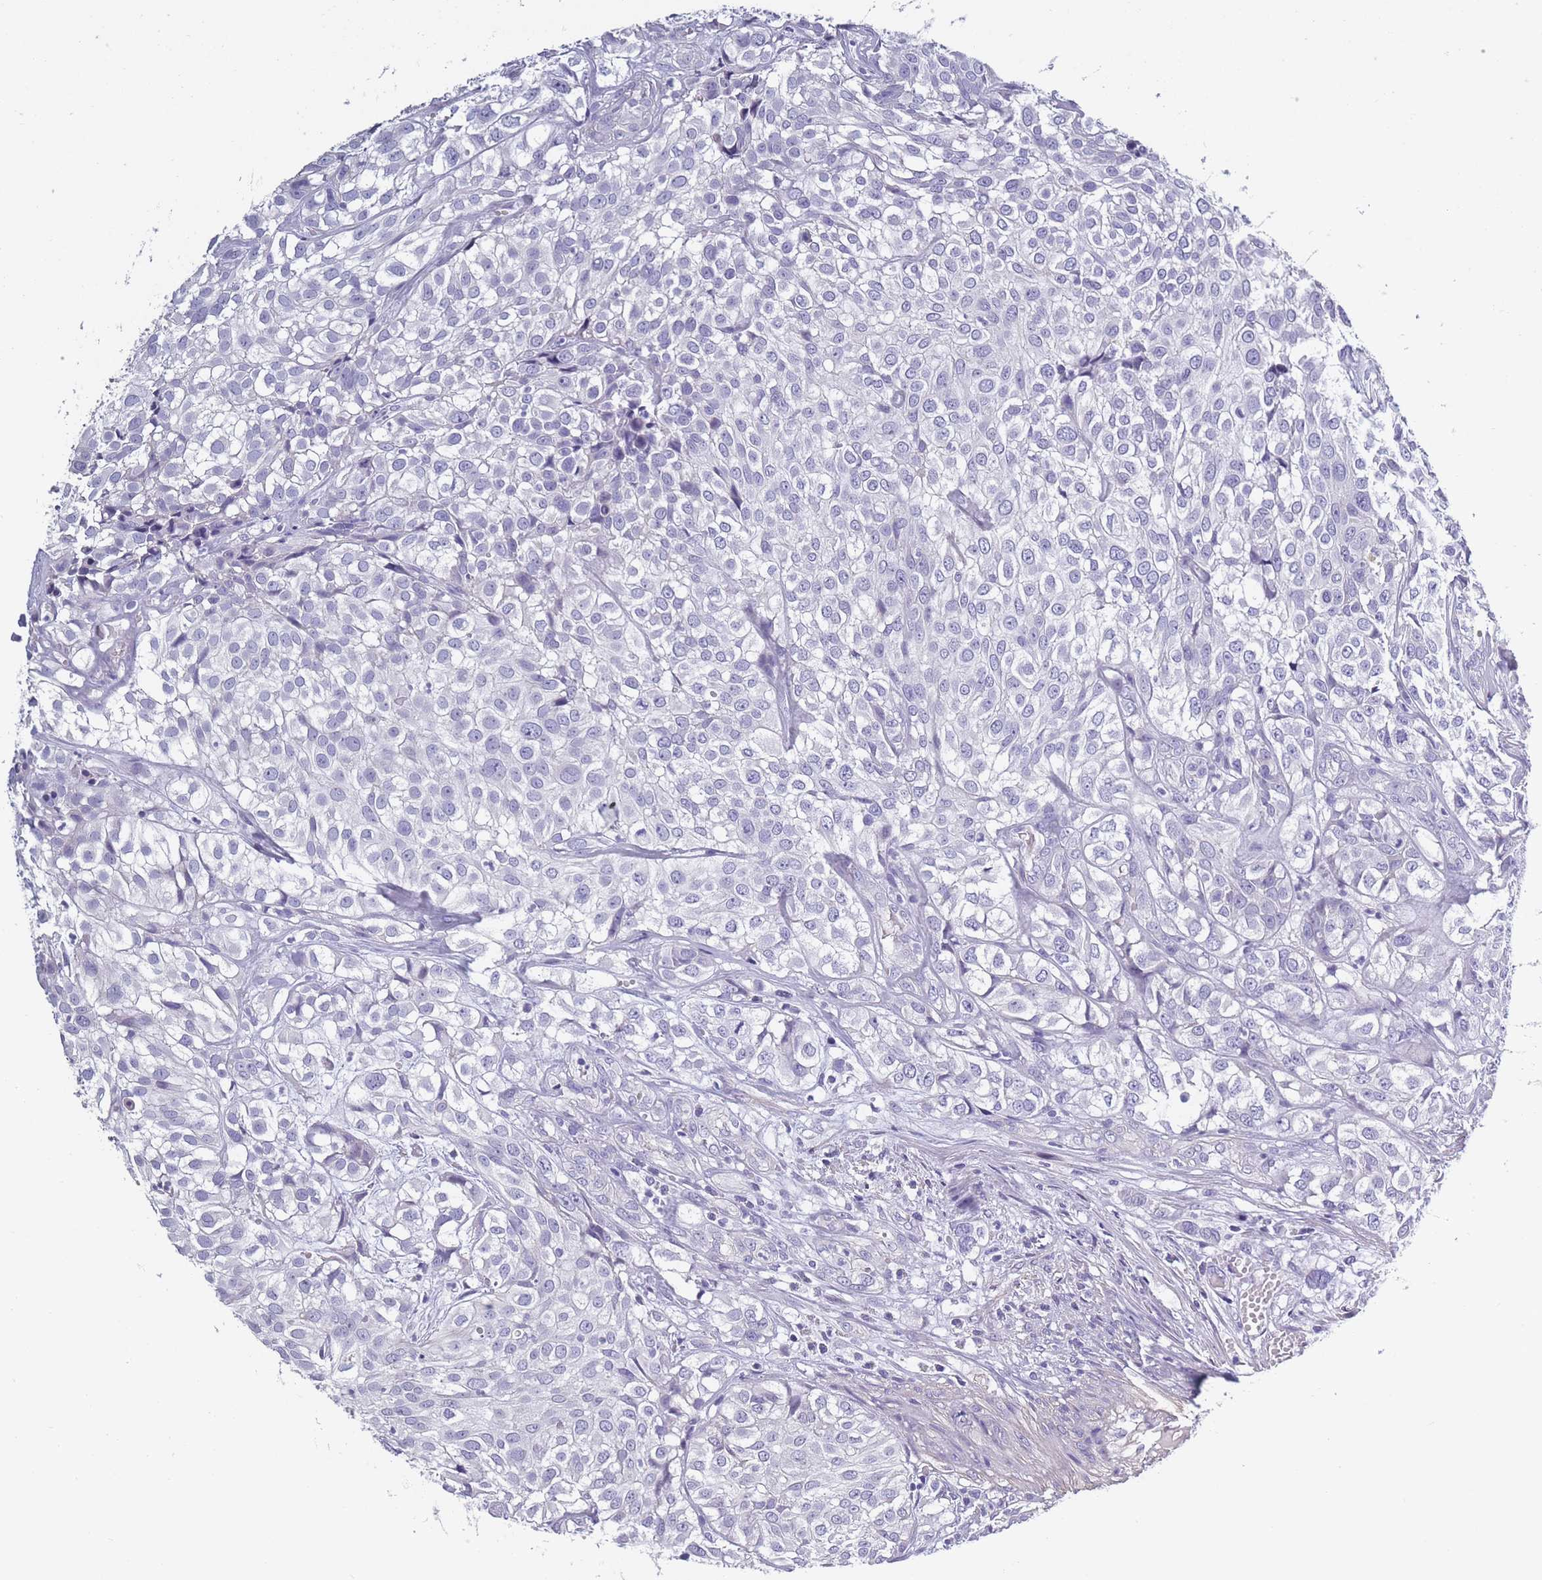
{"staining": {"intensity": "negative", "quantity": "none", "location": "none"}, "tissue": "urothelial cancer", "cell_type": "Tumor cells", "image_type": "cancer", "snomed": [{"axis": "morphology", "description": "Urothelial carcinoma, High grade"}, {"axis": "topography", "description": "Urinary bladder"}], "caption": "Tumor cells are negative for protein expression in human urothelial cancer.", "gene": "OR4C5", "patient": {"sex": "male", "age": 56}}